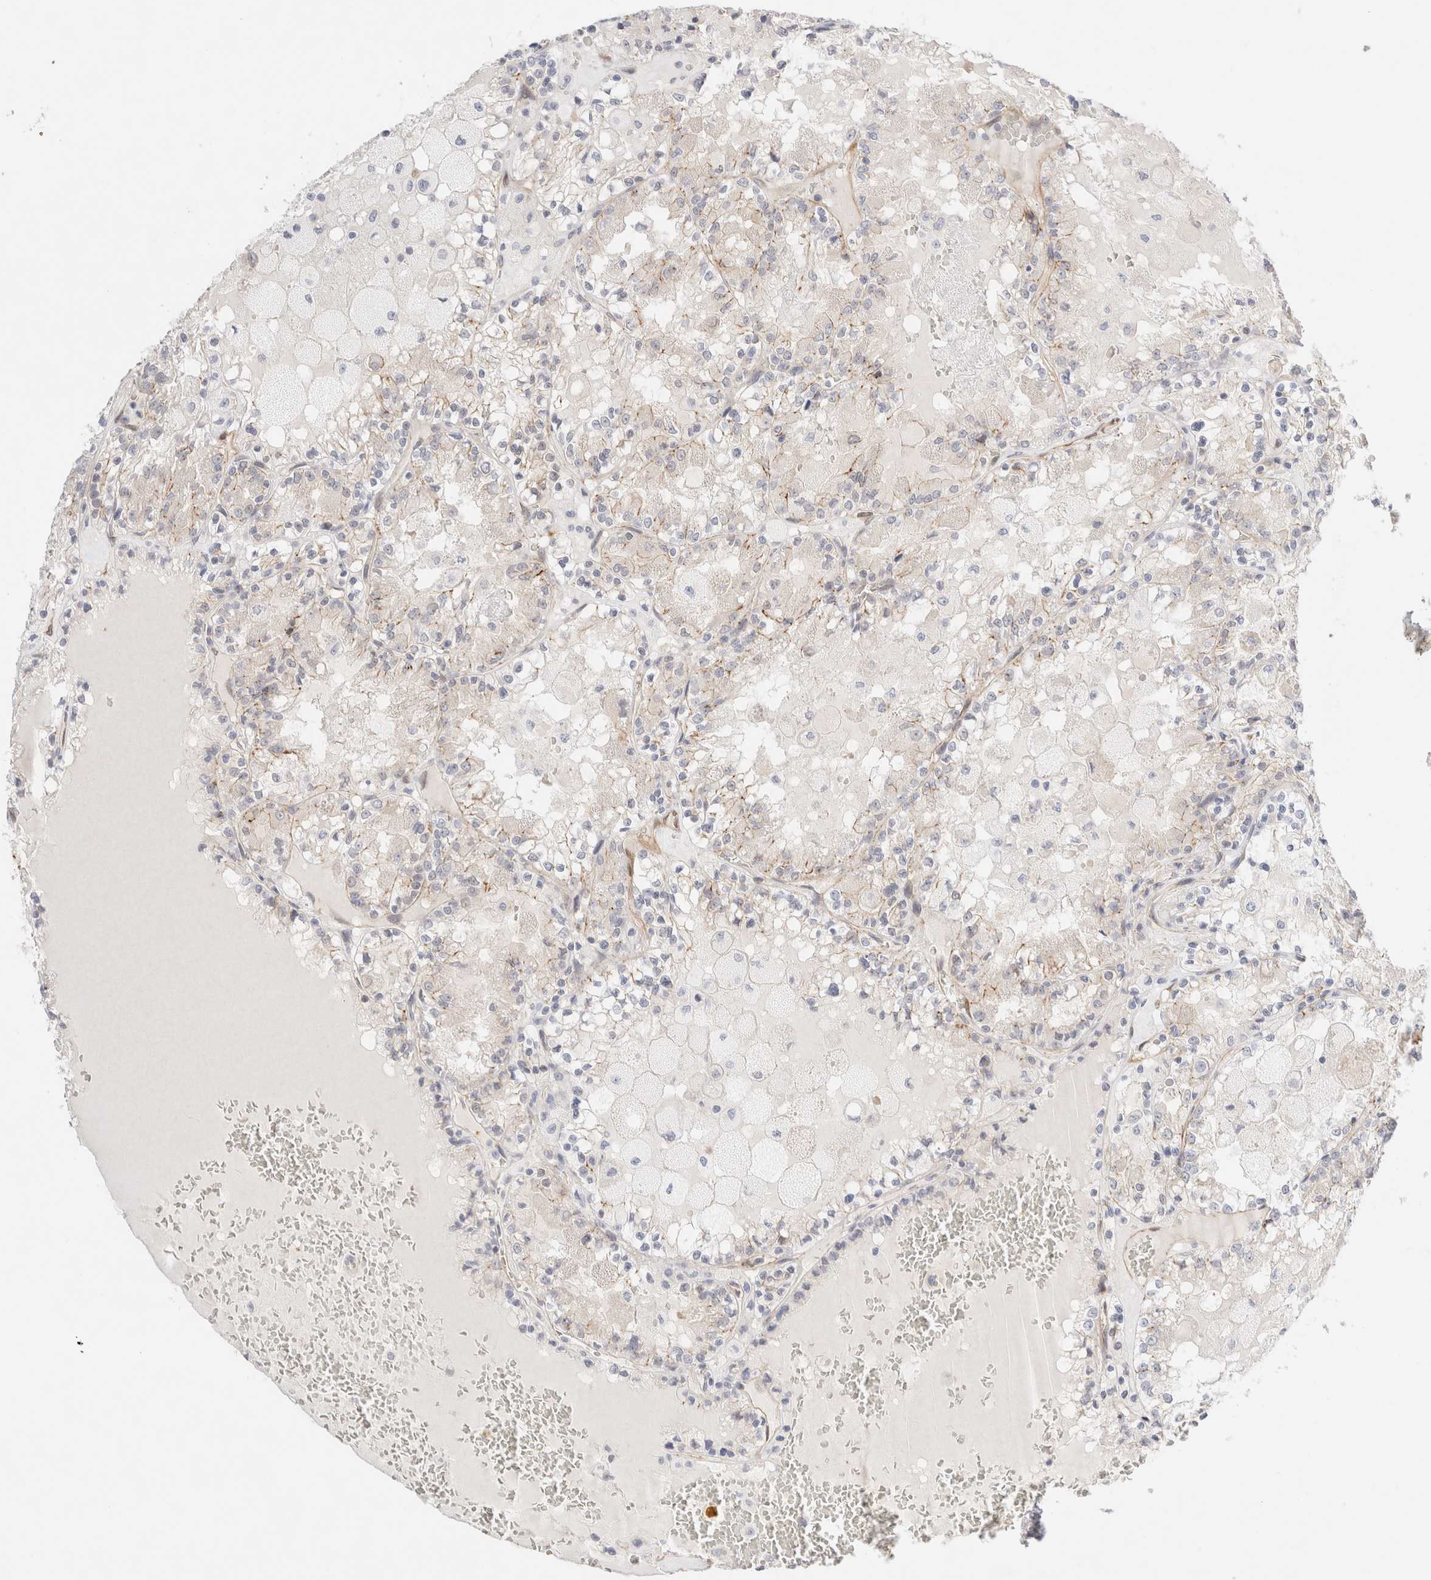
{"staining": {"intensity": "weak", "quantity": "<25%", "location": "cytoplasmic/membranous"}, "tissue": "renal cancer", "cell_type": "Tumor cells", "image_type": "cancer", "snomed": [{"axis": "morphology", "description": "Adenocarcinoma, NOS"}, {"axis": "topography", "description": "Kidney"}], "caption": "DAB immunohistochemical staining of renal adenocarcinoma exhibits no significant positivity in tumor cells.", "gene": "LMCD1", "patient": {"sex": "female", "age": 56}}